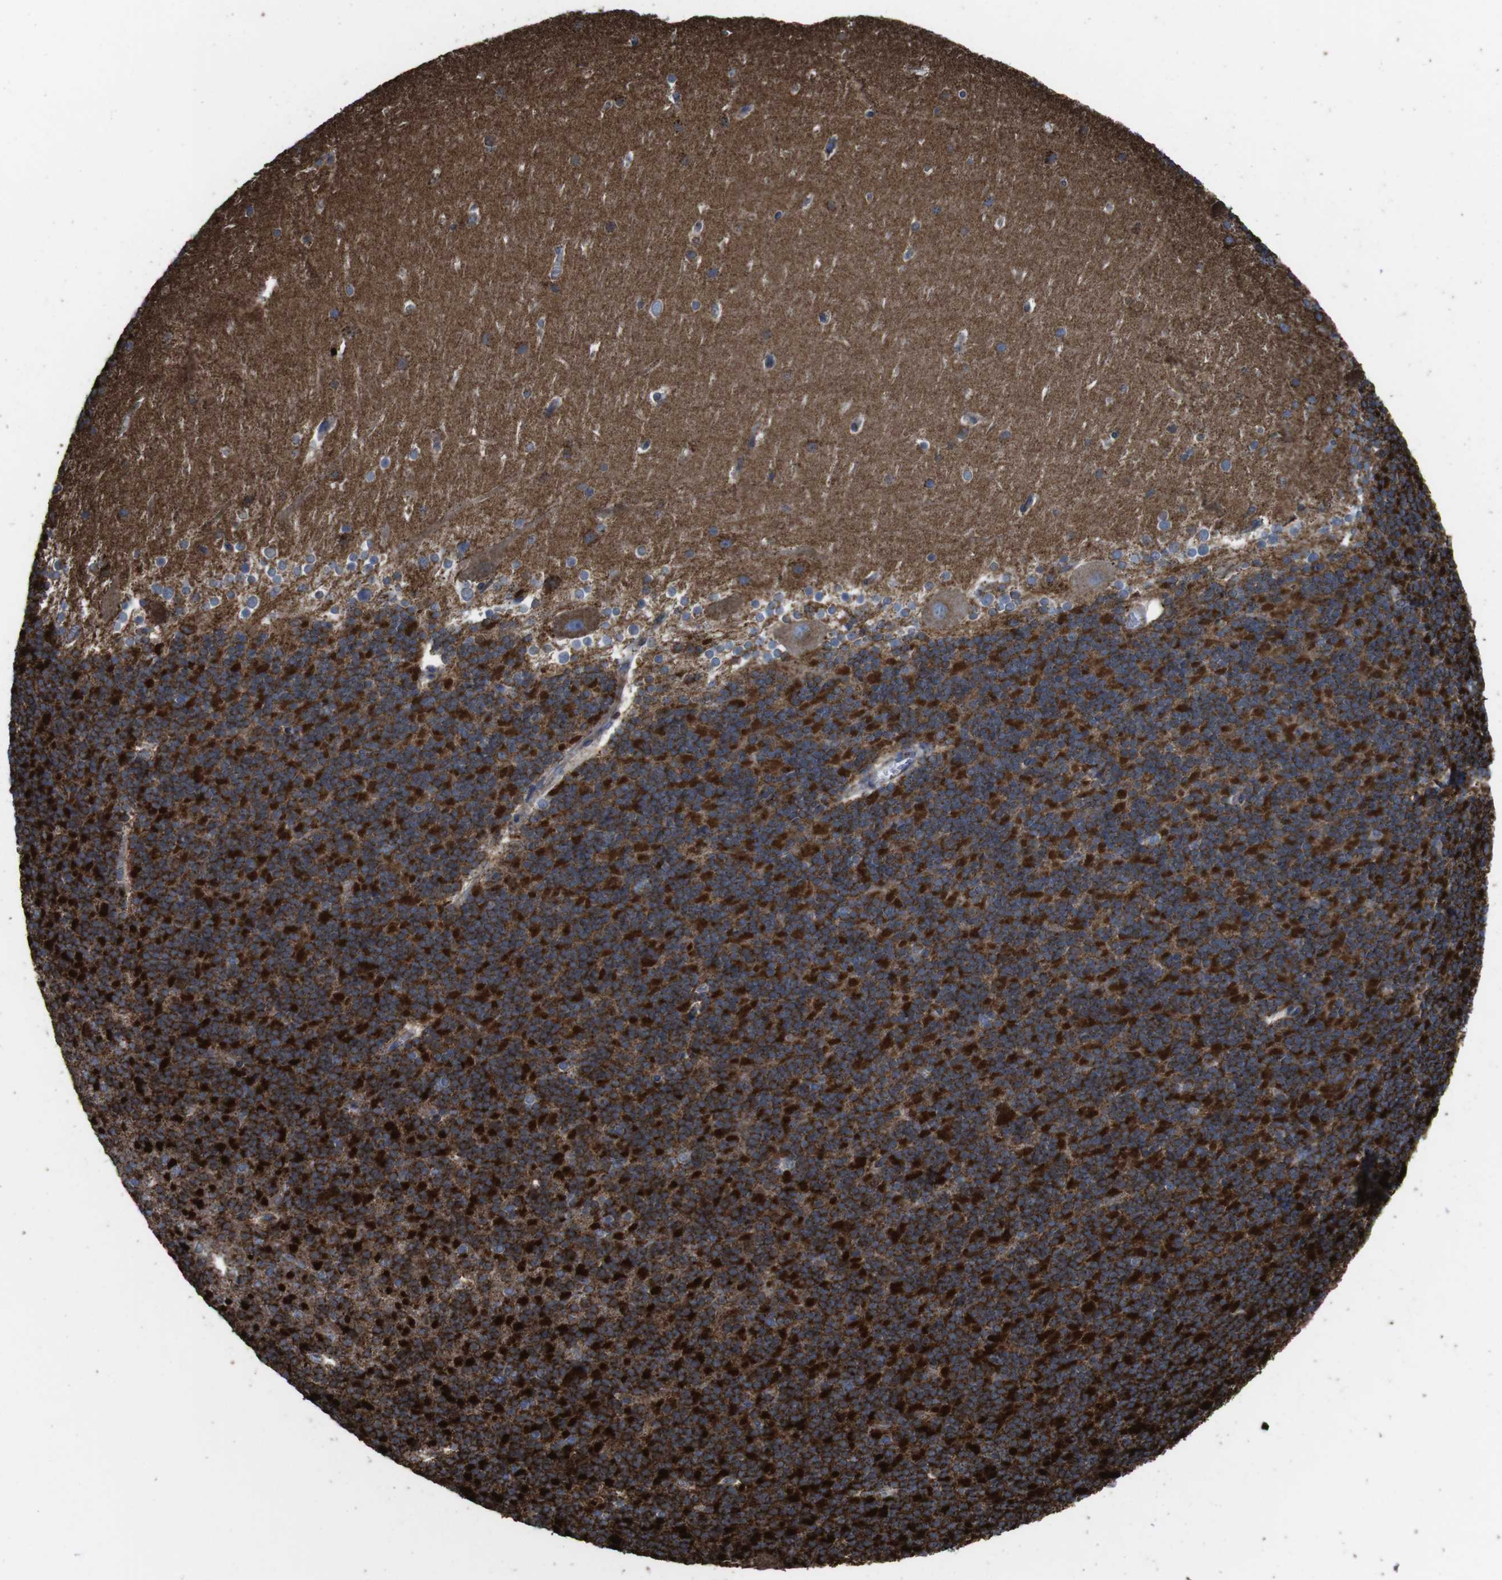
{"staining": {"intensity": "moderate", "quantity": "<25%", "location": "cytoplasmic/membranous"}, "tissue": "cerebellum", "cell_type": "Cells in granular layer", "image_type": "normal", "snomed": [{"axis": "morphology", "description": "Normal tissue, NOS"}, {"axis": "topography", "description": "Cerebellum"}], "caption": "Protein staining reveals moderate cytoplasmic/membranous expression in about <25% of cells in granular layer in unremarkable cerebellum.", "gene": "HK1", "patient": {"sex": "female", "age": 19}}